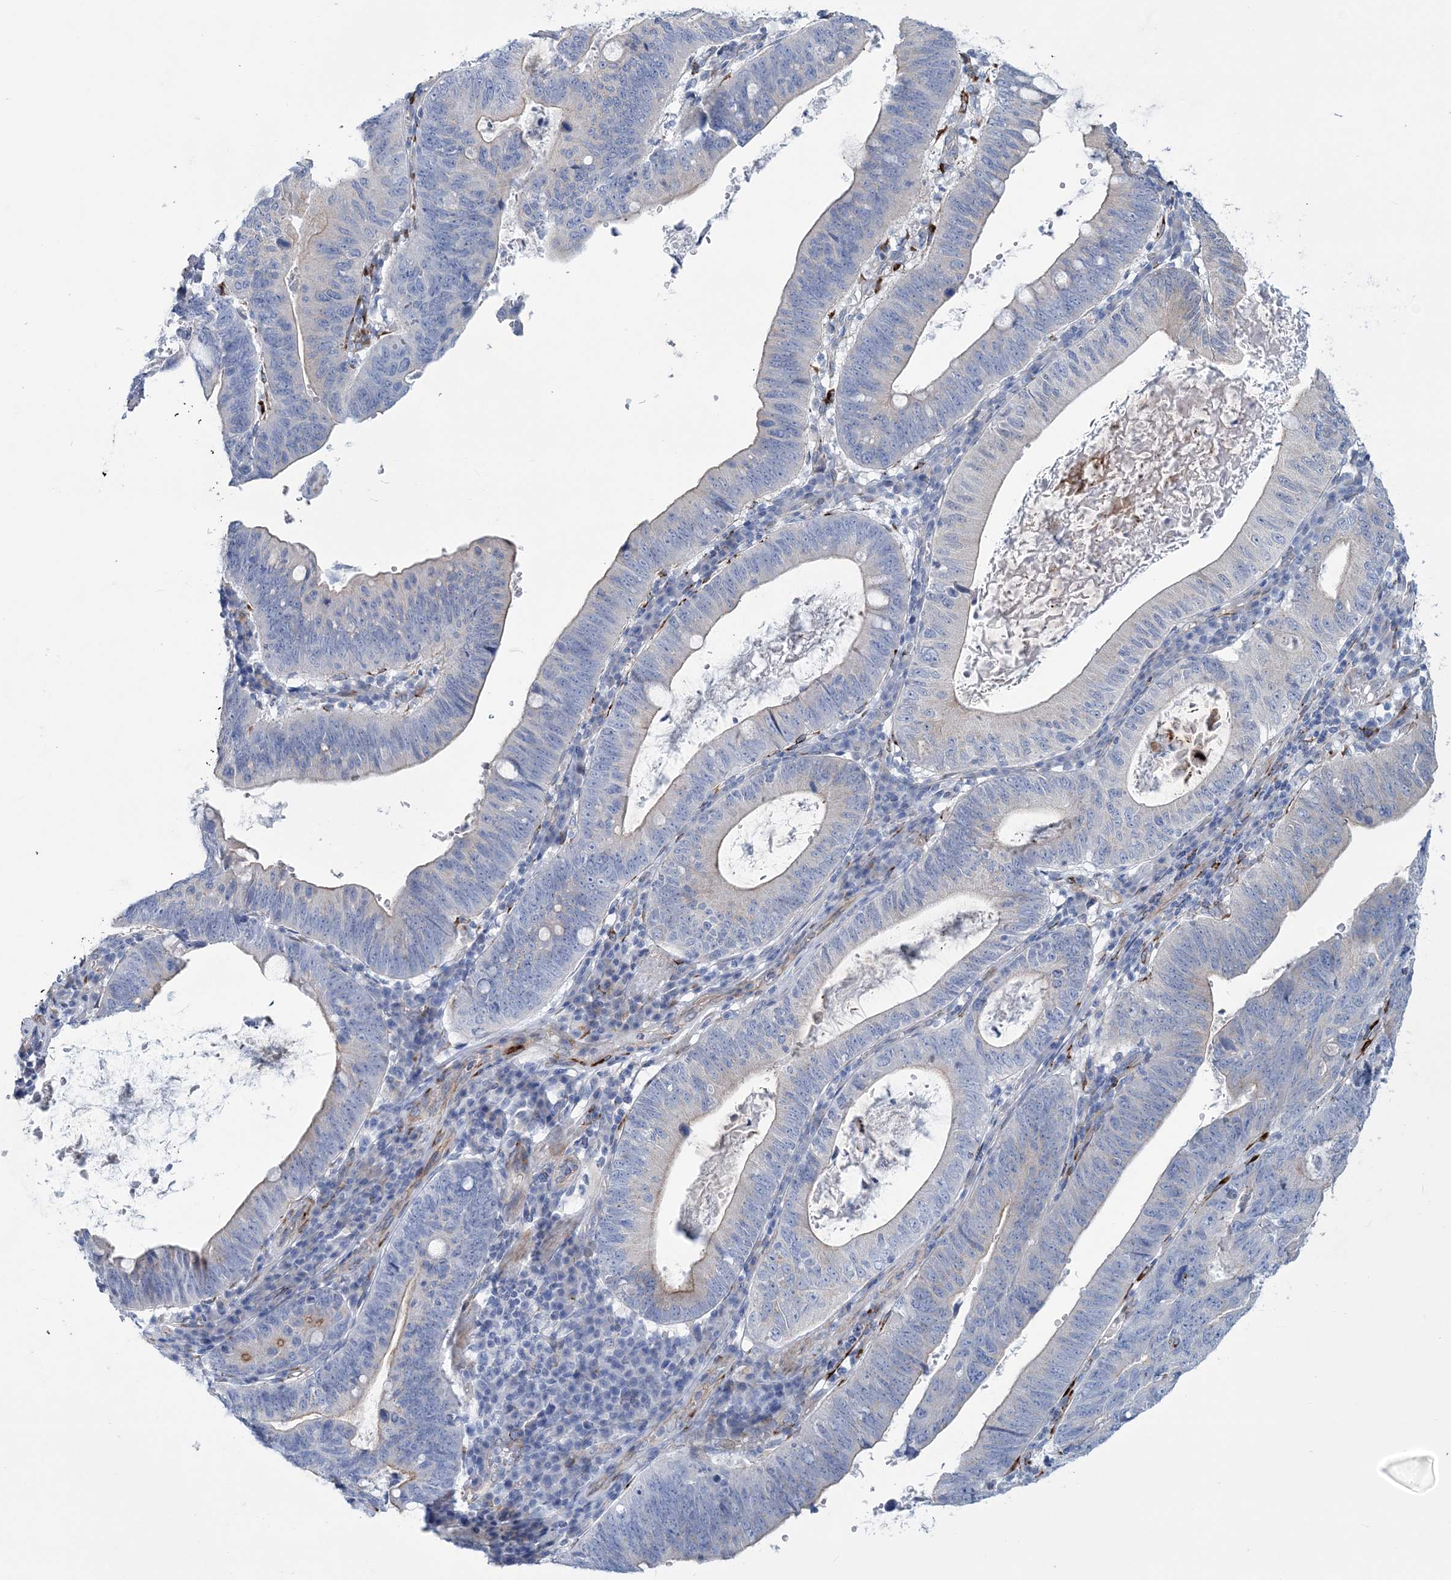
{"staining": {"intensity": "negative", "quantity": "none", "location": "none"}, "tissue": "stomach cancer", "cell_type": "Tumor cells", "image_type": "cancer", "snomed": [{"axis": "morphology", "description": "Adenocarcinoma, NOS"}, {"axis": "topography", "description": "Stomach"}], "caption": "A histopathology image of human stomach adenocarcinoma is negative for staining in tumor cells.", "gene": "RAB11FIP5", "patient": {"sex": "male", "age": 59}}